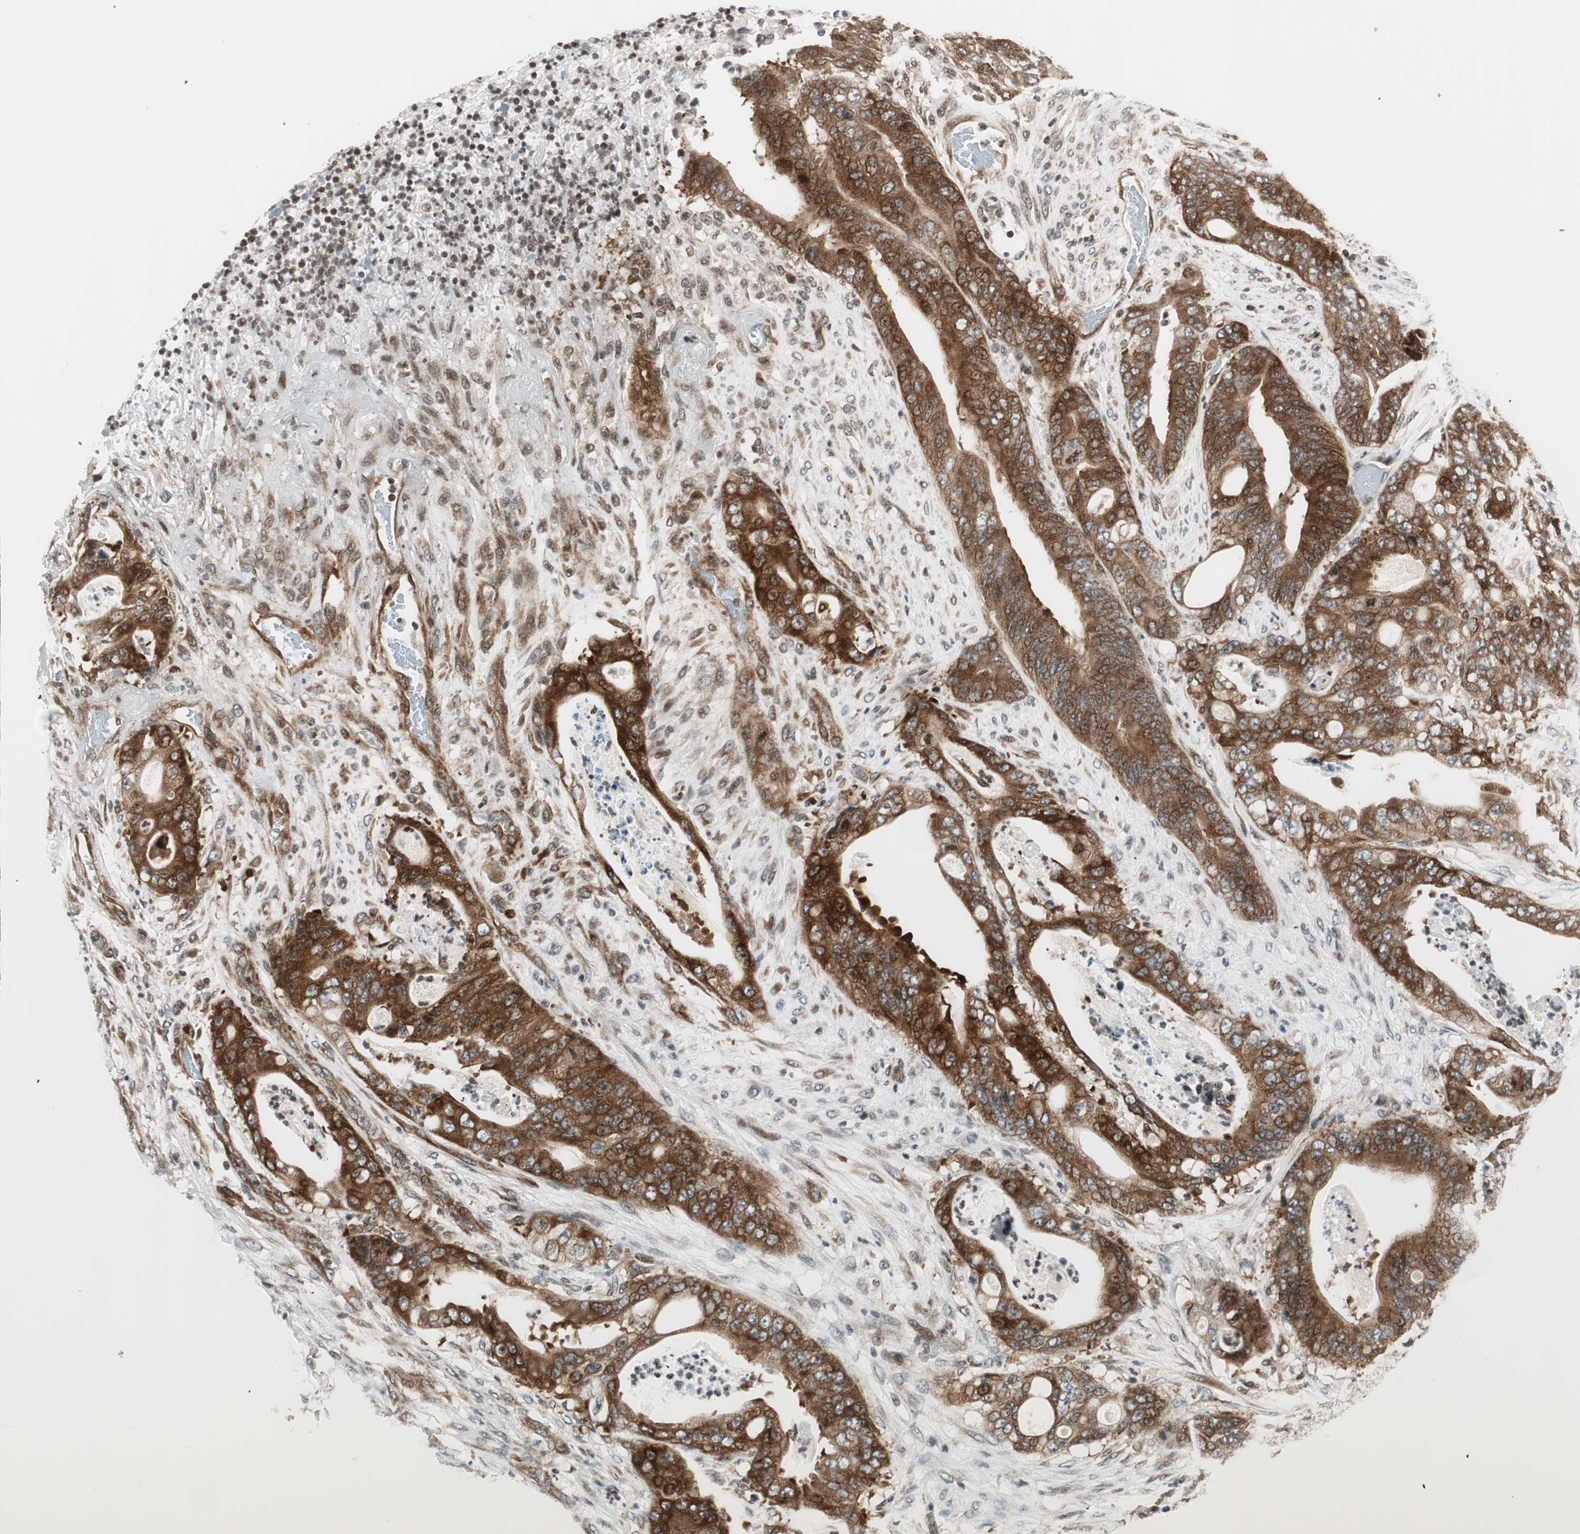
{"staining": {"intensity": "moderate", "quantity": ">75%", "location": "cytoplasmic/membranous"}, "tissue": "stomach cancer", "cell_type": "Tumor cells", "image_type": "cancer", "snomed": [{"axis": "morphology", "description": "Adenocarcinoma, NOS"}, {"axis": "topography", "description": "Stomach"}], "caption": "Tumor cells exhibit medium levels of moderate cytoplasmic/membranous positivity in approximately >75% of cells in human stomach cancer (adenocarcinoma). (Stains: DAB (3,3'-diaminobenzidine) in brown, nuclei in blue, Microscopy: brightfield microscopy at high magnification).", "gene": "TPT1", "patient": {"sex": "female", "age": 73}}